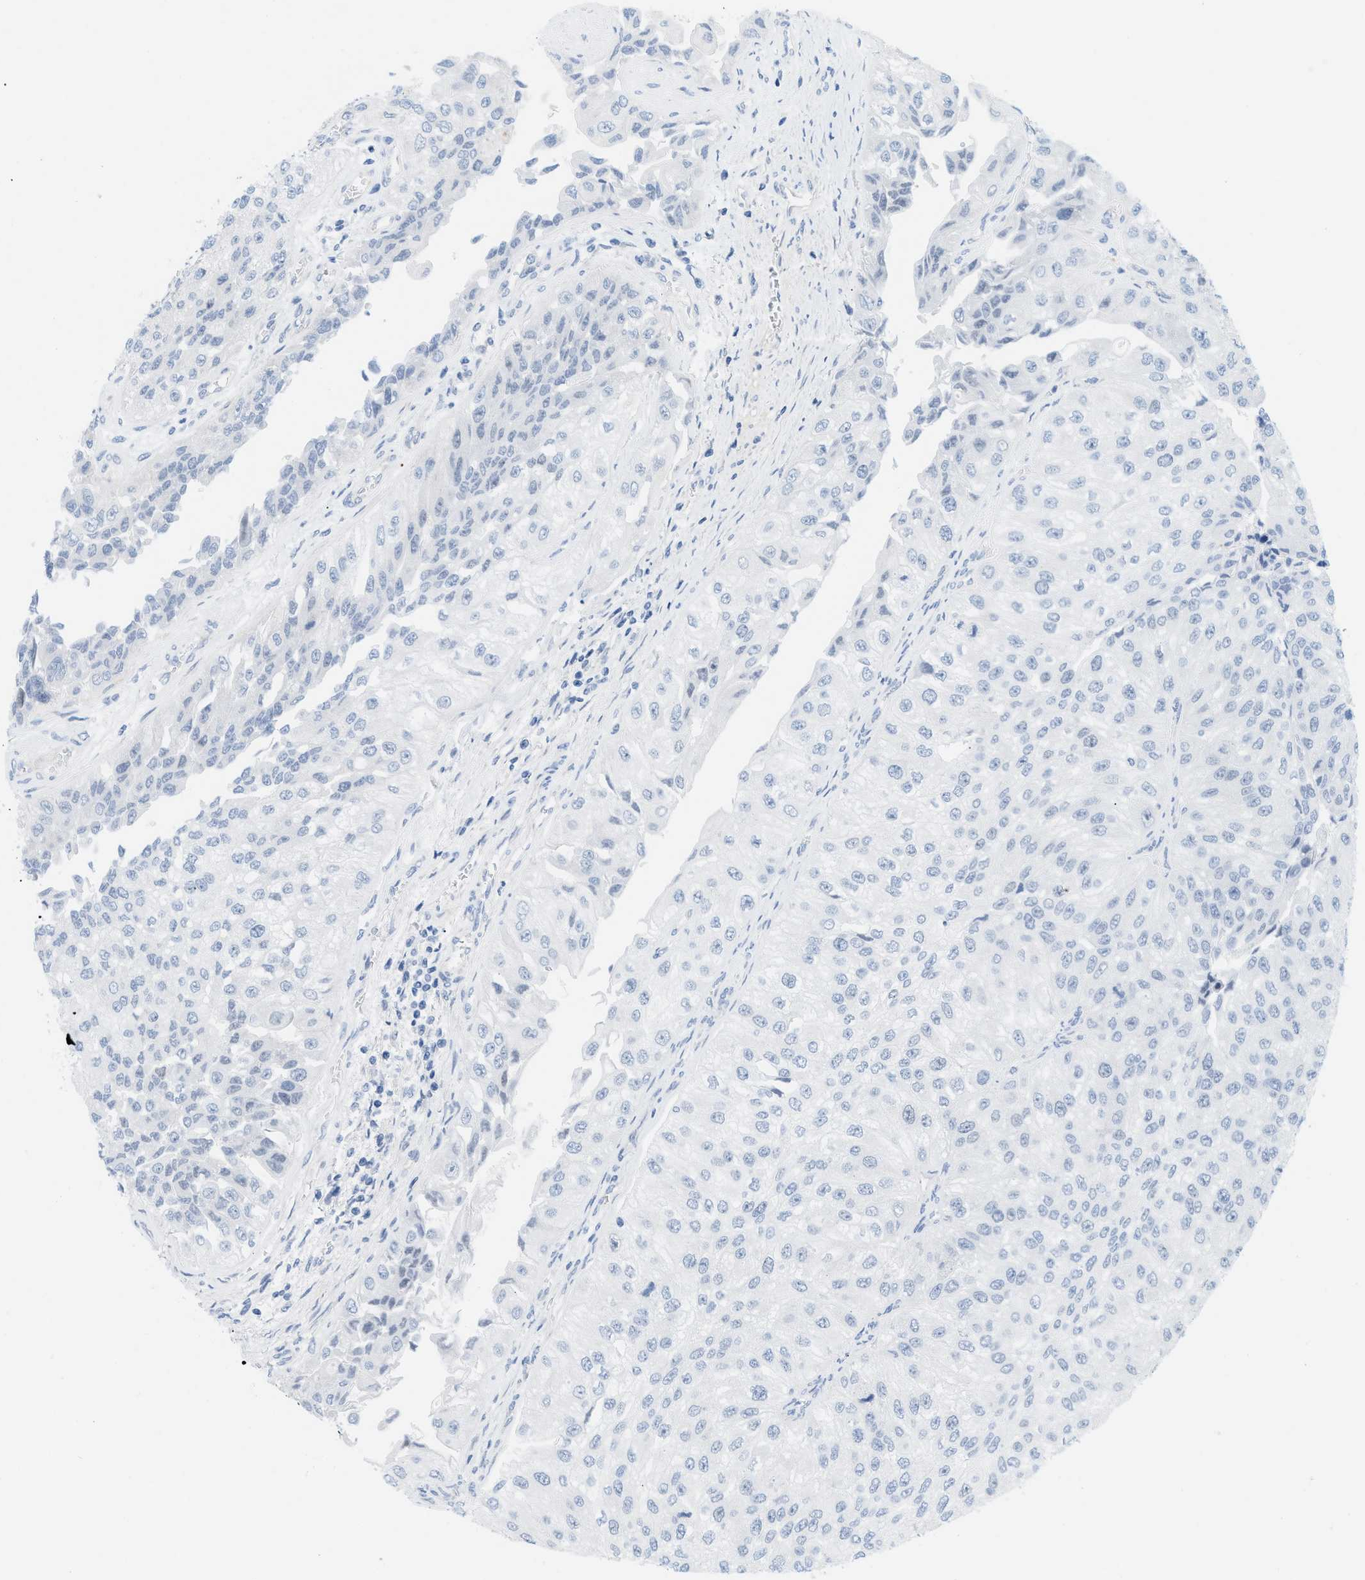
{"staining": {"intensity": "negative", "quantity": "none", "location": "none"}, "tissue": "urothelial cancer", "cell_type": "Tumor cells", "image_type": "cancer", "snomed": [{"axis": "morphology", "description": "Urothelial carcinoma, High grade"}, {"axis": "topography", "description": "Kidney"}, {"axis": "topography", "description": "Urinary bladder"}], "caption": "The image reveals no significant positivity in tumor cells of urothelial cancer.", "gene": "HLTF", "patient": {"sex": "male", "age": 77}}